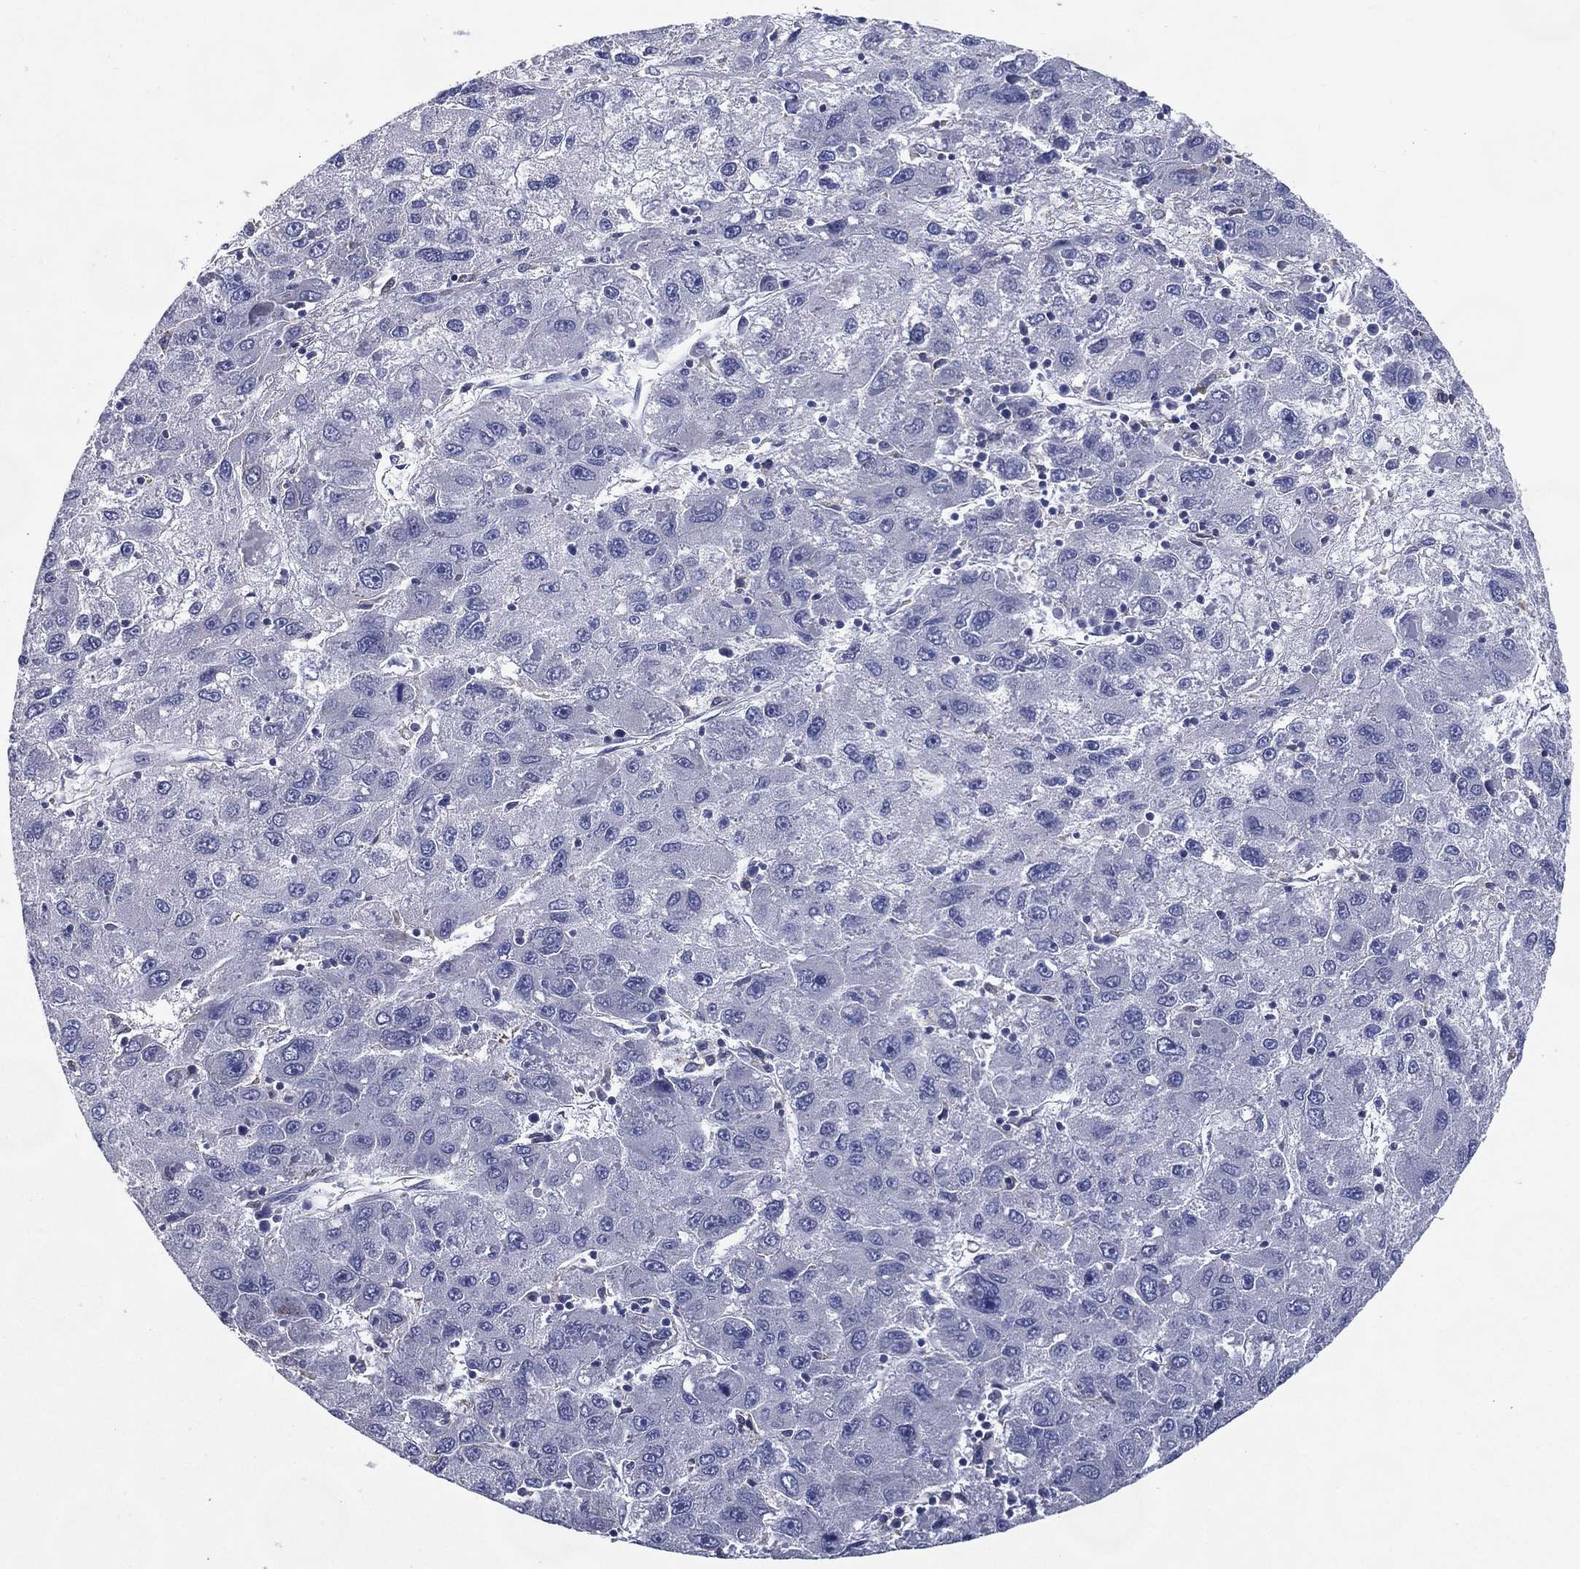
{"staining": {"intensity": "negative", "quantity": "none", "location": "none"}, "tissue": "liver cancer", "cell_type": "Tumor cells", "image_type": "cancer", "snomed": [{"axis": "morphology", "description": "Carcinoma, Hepatocellular, NOS"}, {"axis": "topography", "description": "Liver"}], "caption": "There is no significant expression in tumor cells of hepatocellular carcinoma (liver).", "gene": "C19orf18", "patient": {"sex": "male", "age": 75}}